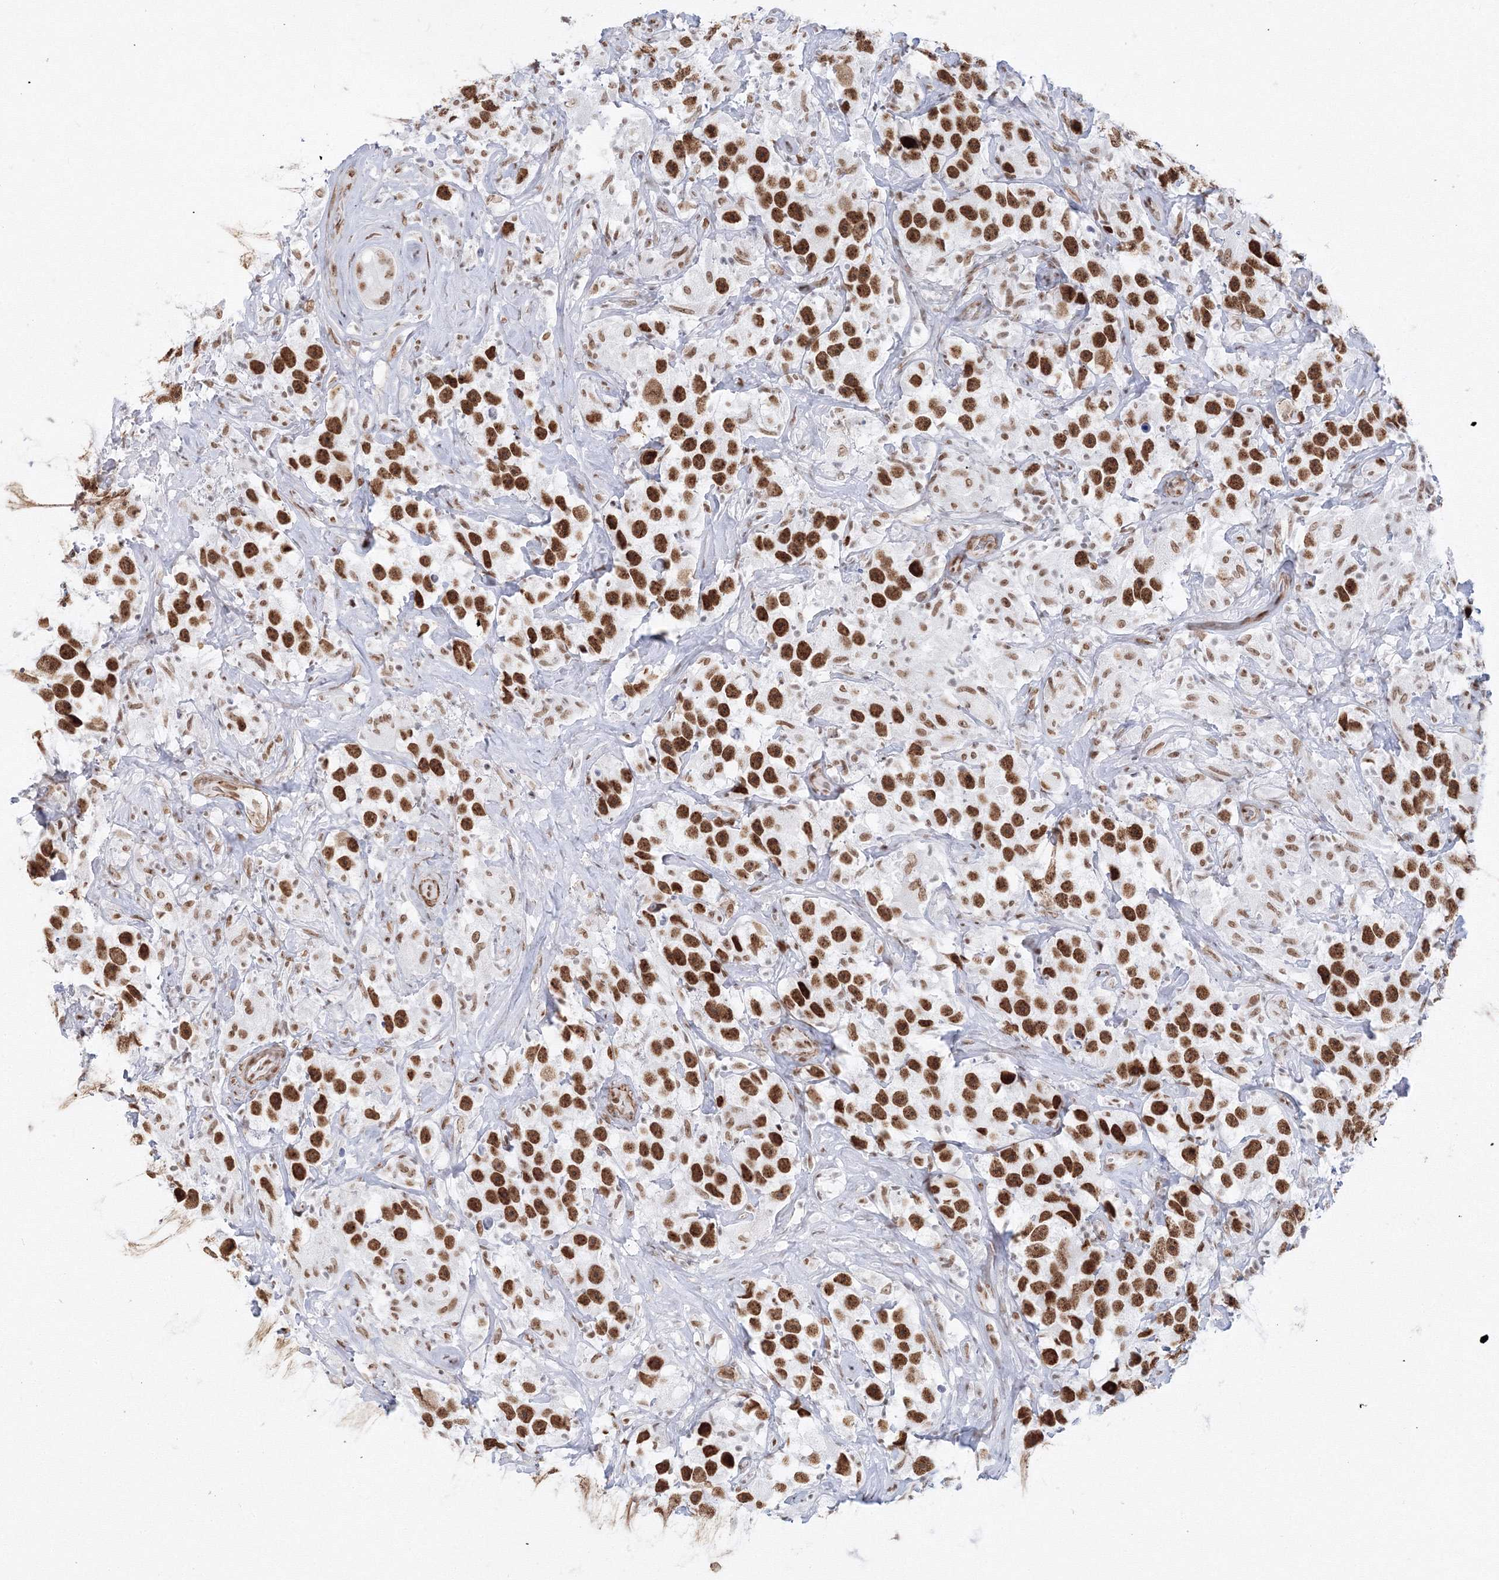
{"staining": {"intensity": "strong", "quantity": ">75%", "location": "nuclear"}, "tissue": "testis cancer", "cell_type": "Tumor cells", "image_type": "cancer", "snomed": [{"axis": "morphology", "description": "Seminoma, NOS"}, {"axis": "topography", "description": "Testis"}], "caption": "Immunohistochemistry (IHC) photomicrograph of neoplastic tissue: human testis seminoma stained using IHC displays high levels of strong protein expression localized specifically in the nuclear of tumor cells, appearing as a nuclear brown color.", "gene": "ZNF638", "patient": {"sex": "male", "age": 49}}